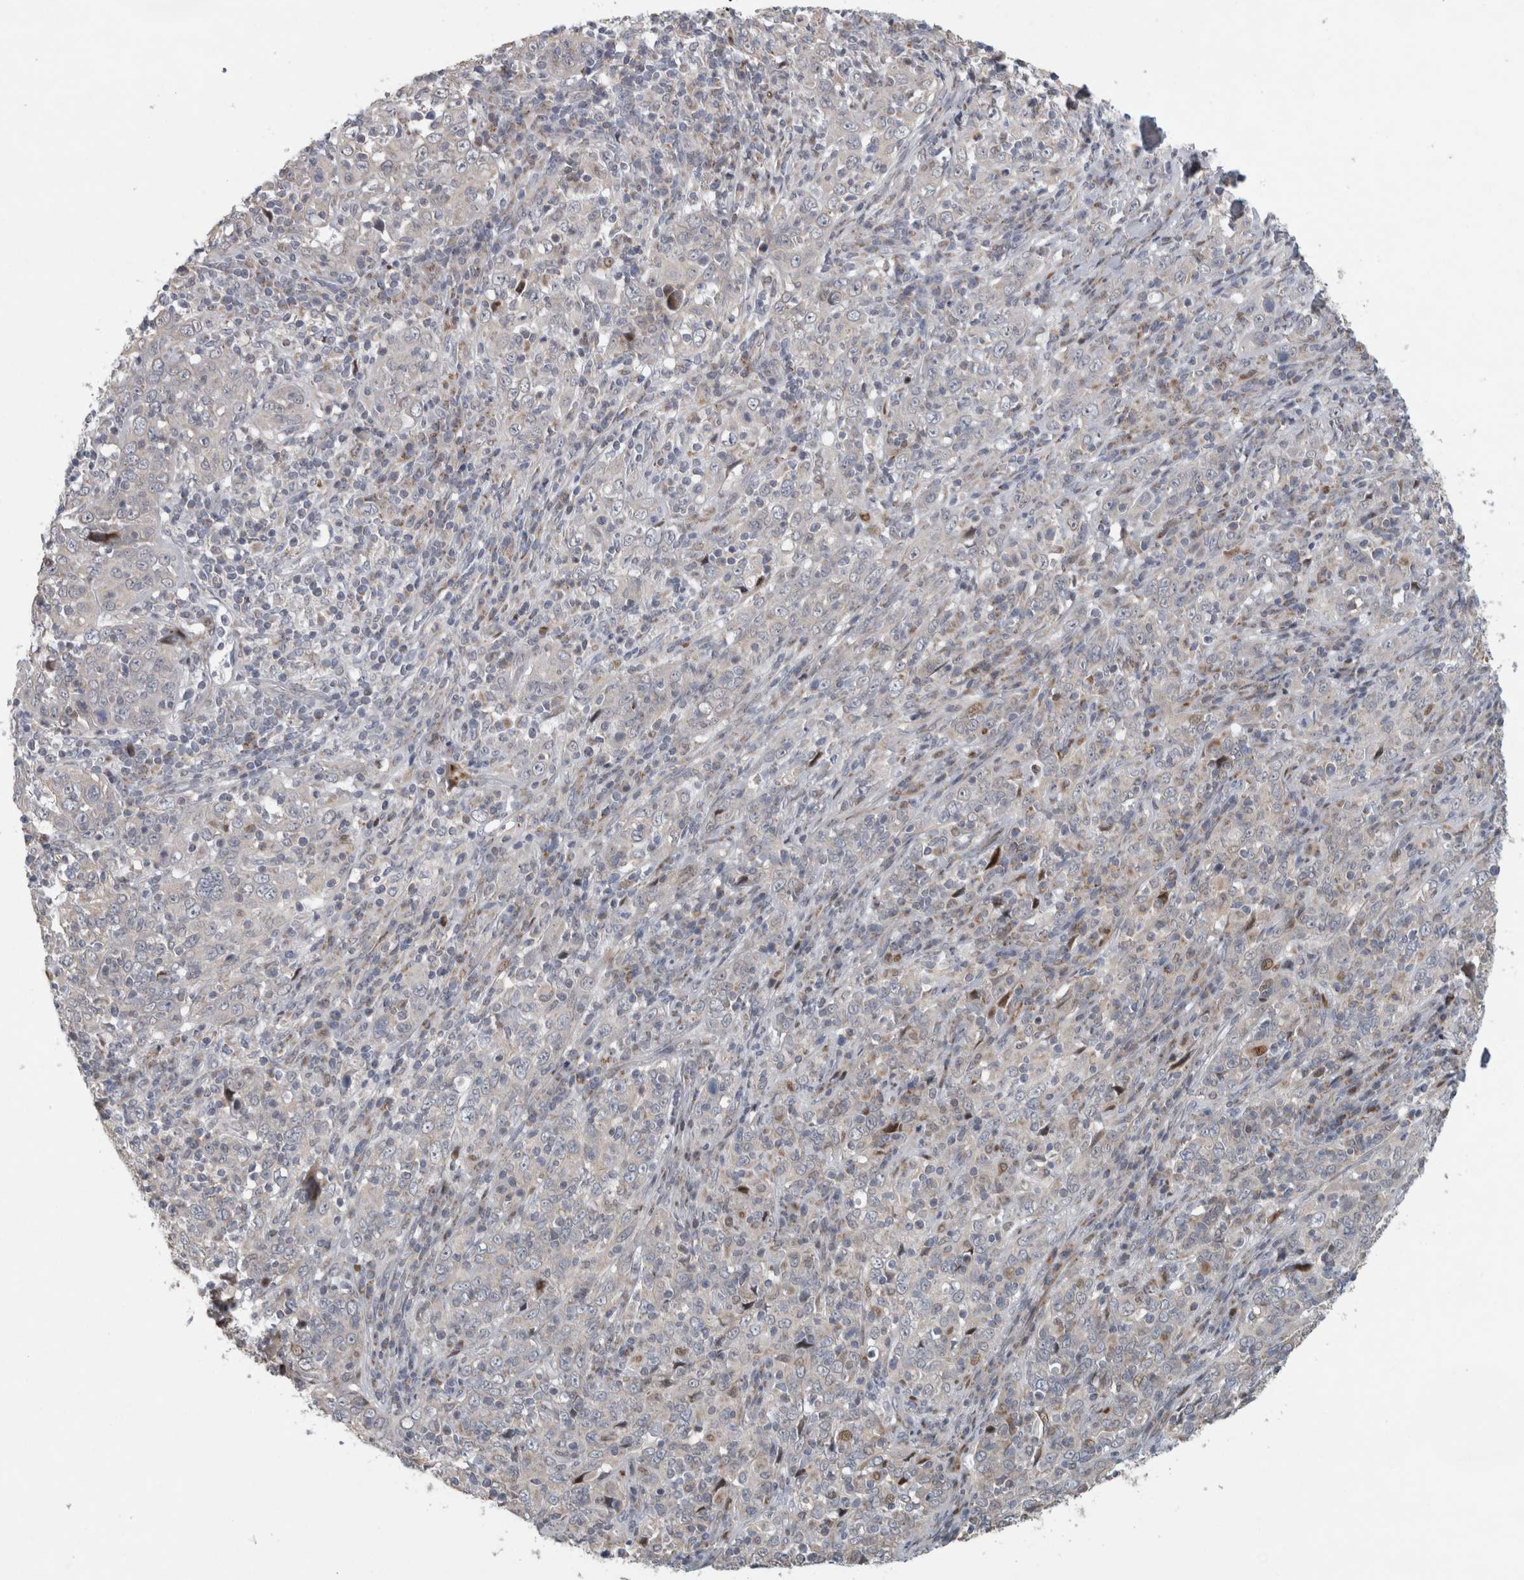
{"staining": {"intensity": "negative", "quantity": "none", "location": "none"}, "tissue": "cervical cancer", "cell_type": "Tumor cells", "image_type": "cancer", "snomed": [{"axis": "morphology", "description": "Squamous cell carcinoma, NOS"}, {"axis": "topography", "description": "Cervix"}], "caption": "The histopathology image exhibits no staining of tumor cells in cervical cancer (squamous cell carcinoma). (DAB IHC with hematoxylin counter stain).", "gene": "RBM48", "patient": {"sex": "female", "age": 46}}